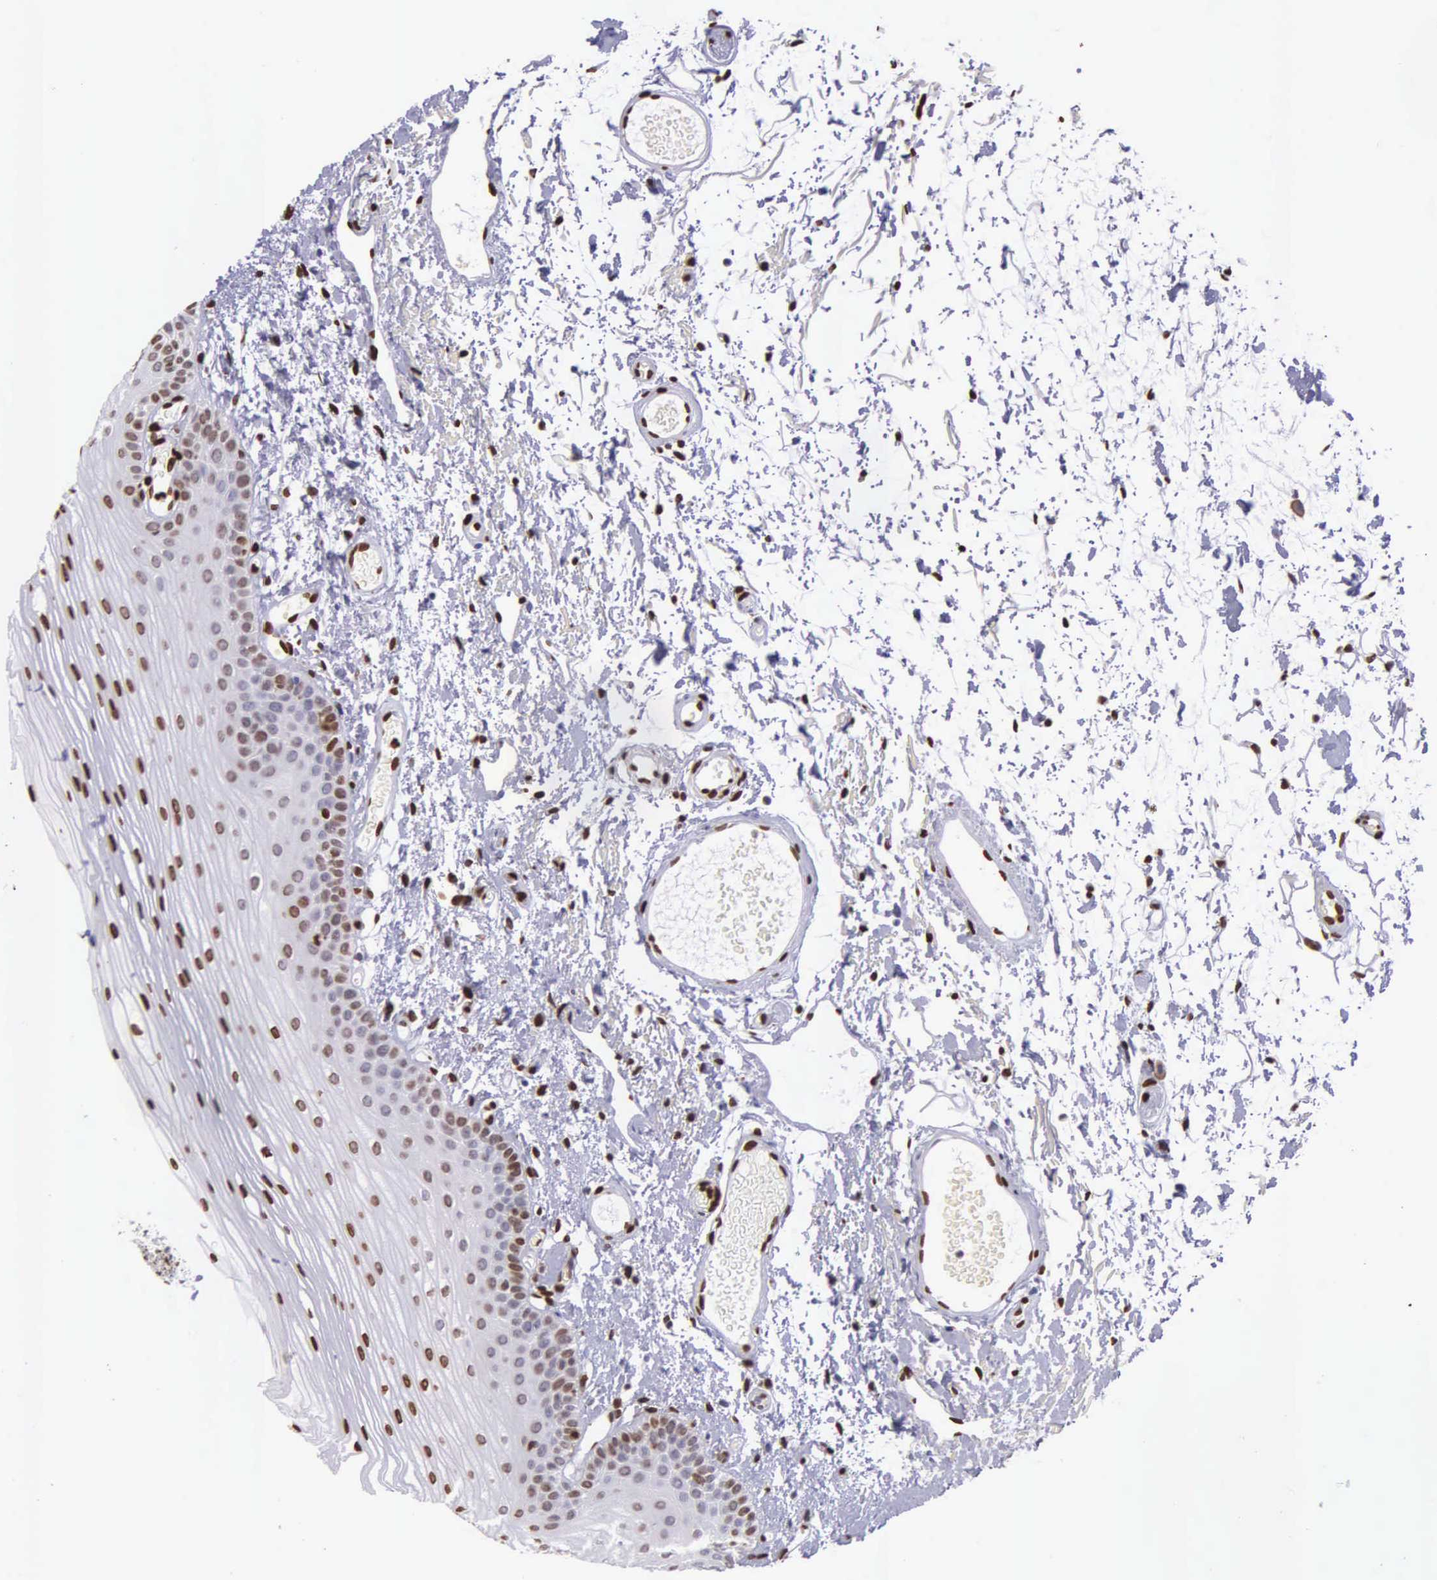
{"staining": {"intensity": "strong", "quantity": ">75%", "location": "nuclear"}, "tissue": "oral mucosa", "cell_type": "Squamous epithelial cells", "image_type": "normal", "snomed": [{"axis": "morphology", "description": "Normal tissue, NOS"}, {"axis": "topography", "description": "Oral tissue"}], "caption": "The photomicrograph exhibits staining of unremarkable oral mucosa, revealing strong nuclear protein staining (brown color) within squamous epithelial cells. (brown staining indicates protein expression, while blue staining denotes nuclei).", "gene": "H1", "patient": {"sex": "male", "age": 52}}